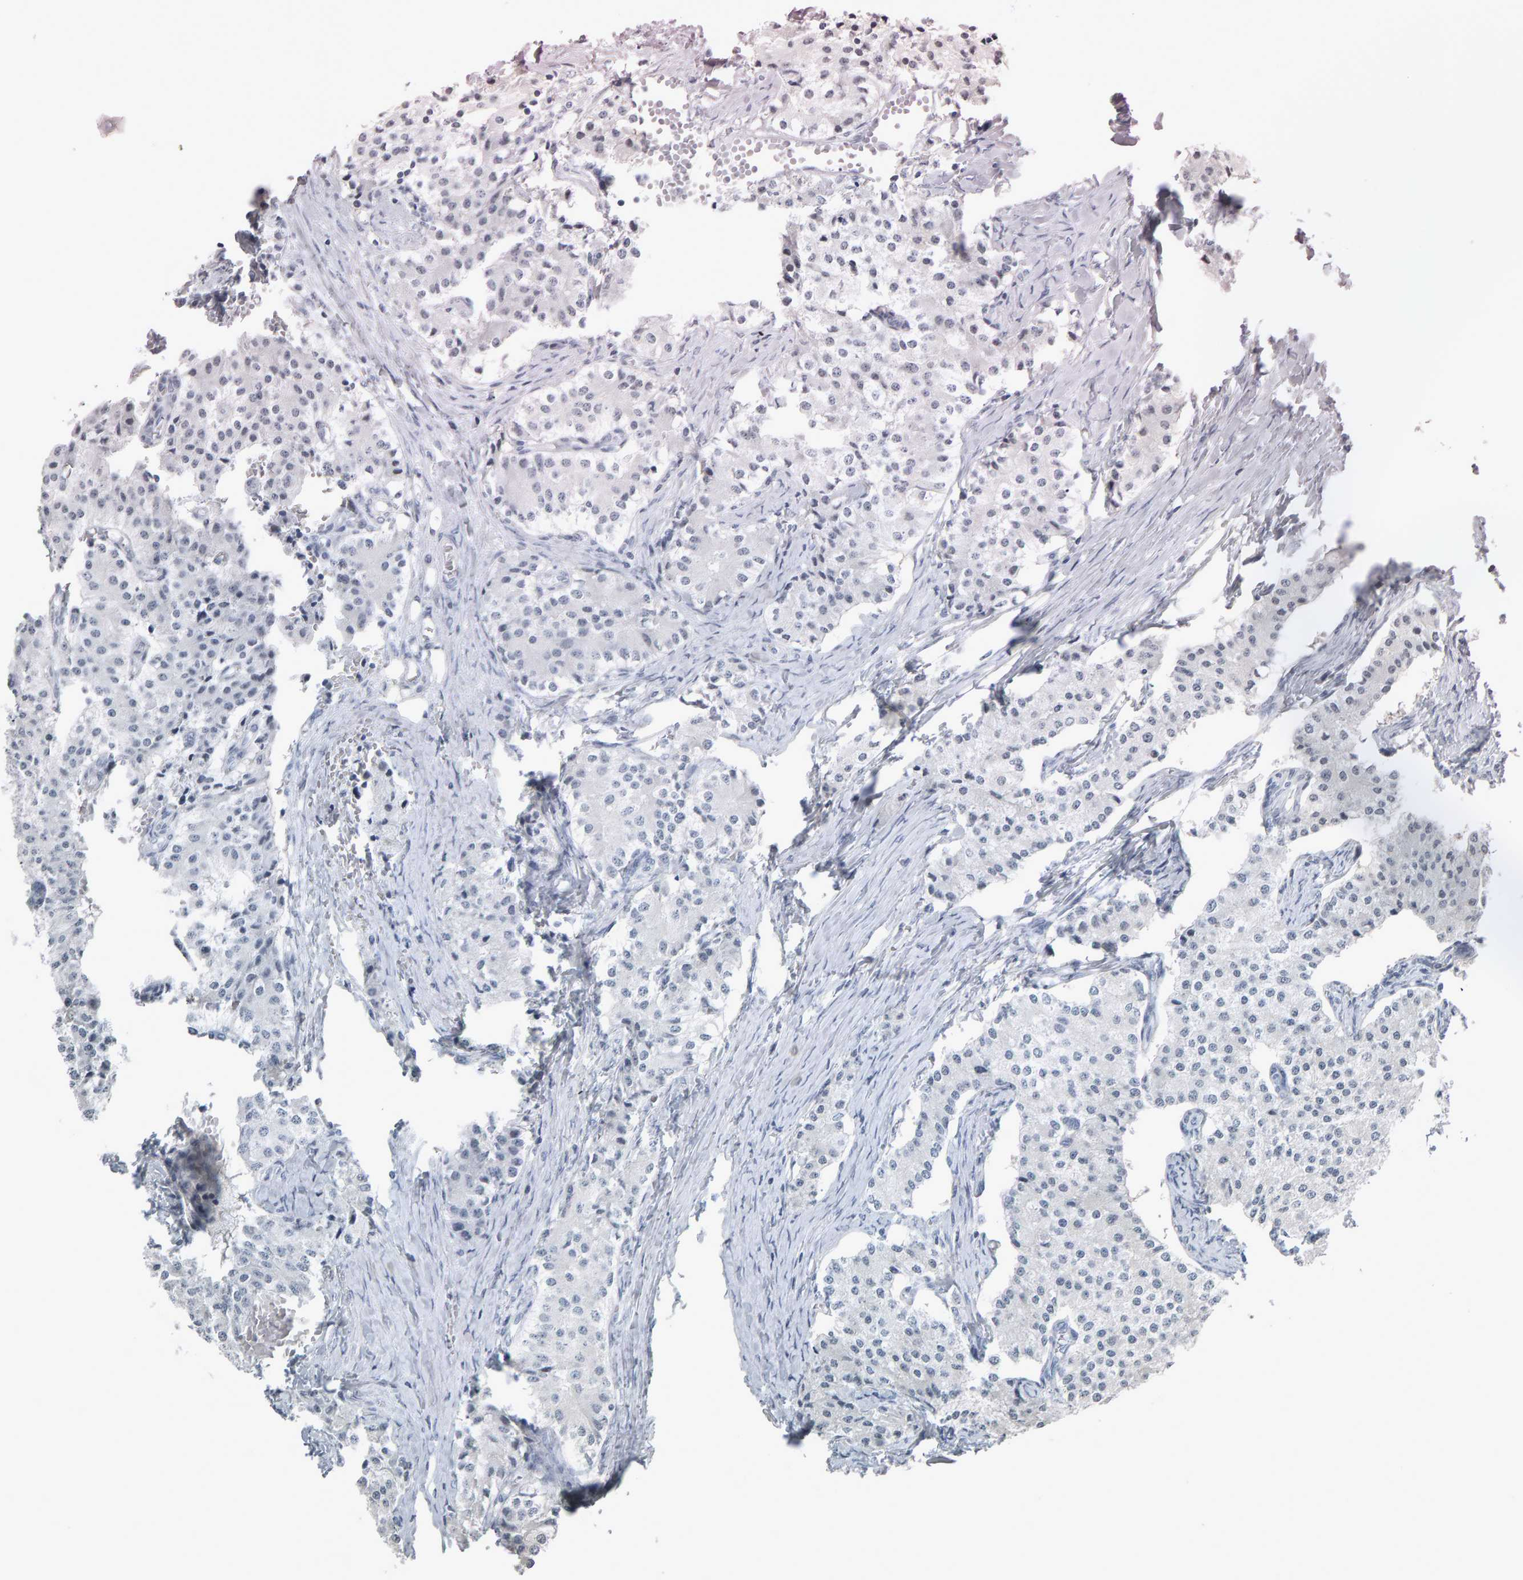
{"staining": {"intensity": "negative", "quantity": "none", "location": "none"}, "tissue": "carcinoid", "cell_type": "Tumor cells", "image_type": "cancer", "snomed": [{"axis": "morphology", "description": "Carcinoid, malignant, NOS"}, {"axis": "topography", "description": "Colon"}], "caption": "Tumor cells are negative for protein expression in human carcinoid.", "gene": "PYY", "patient": {"sex": "female", "age": 52}}